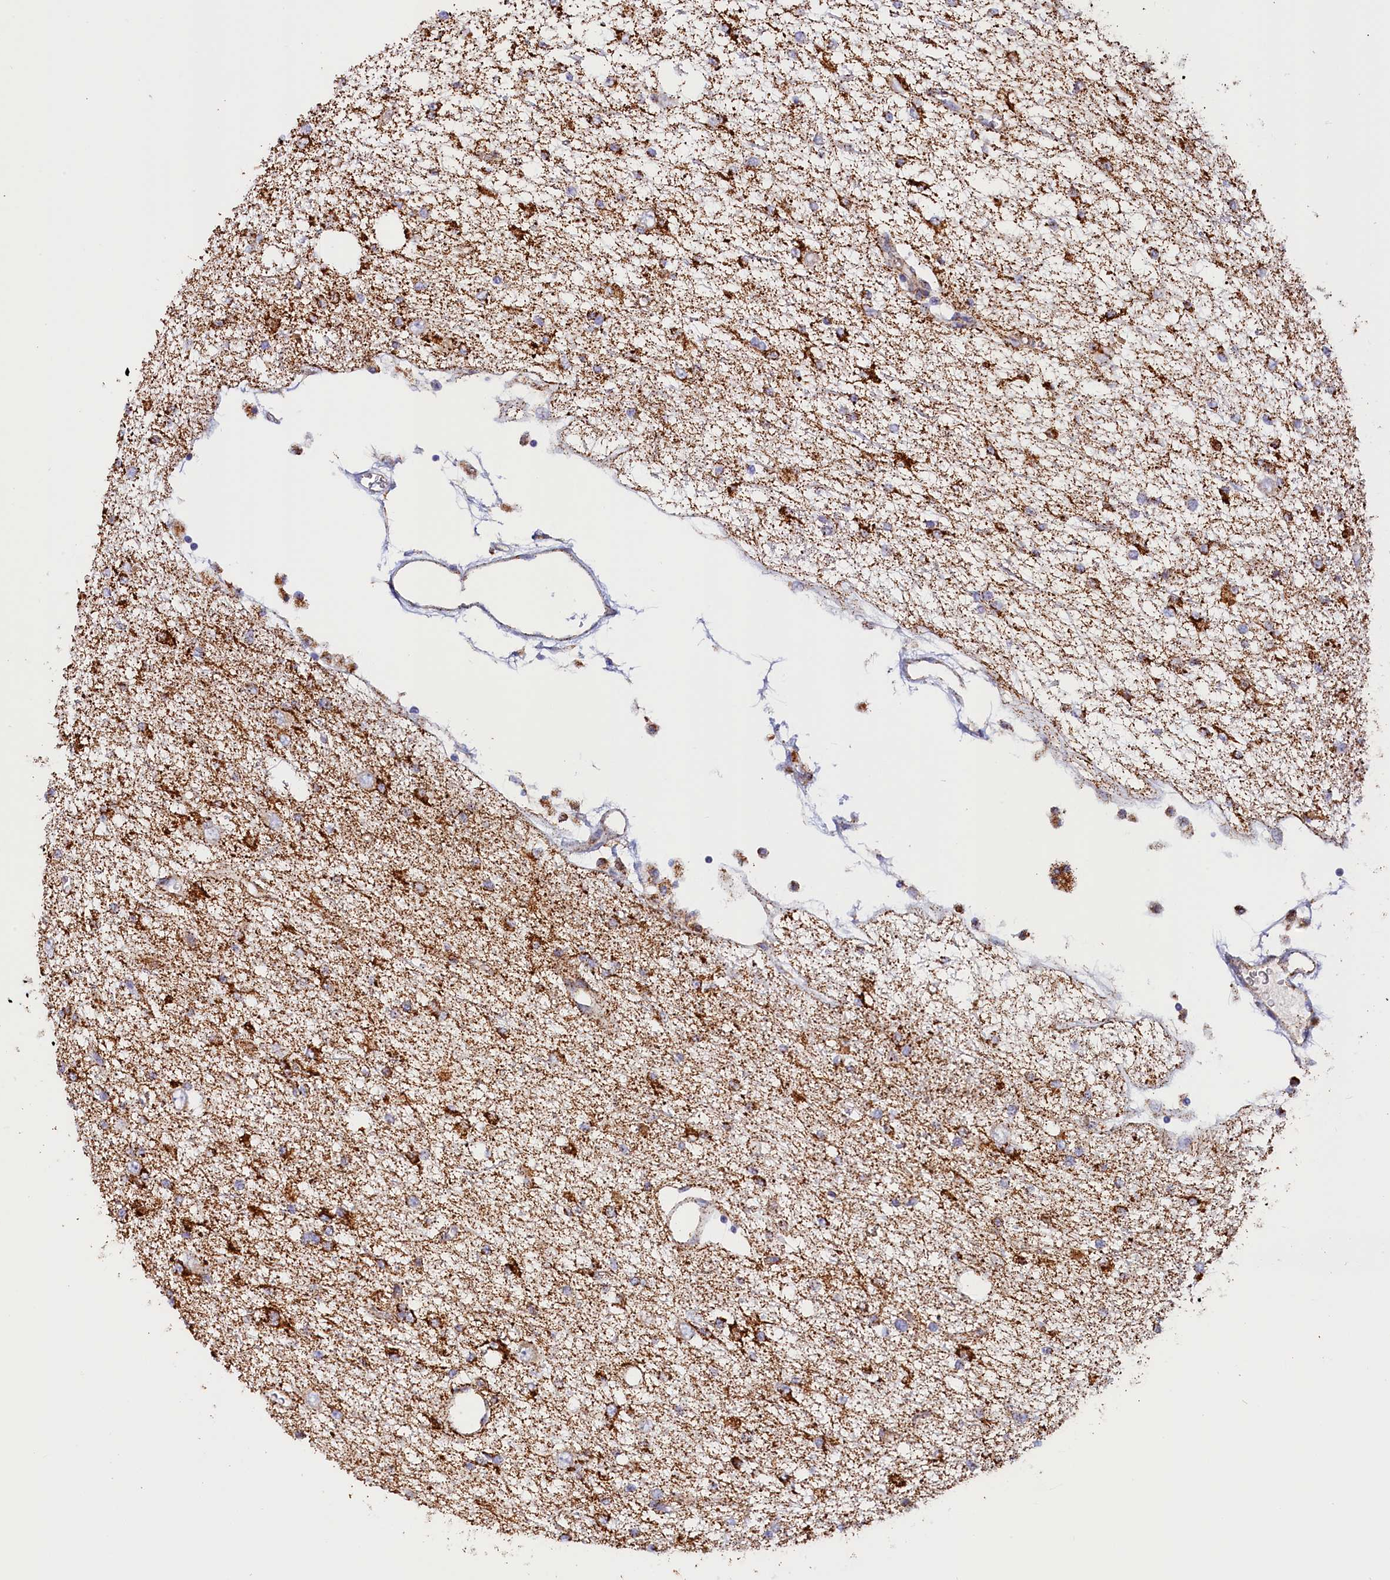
{"staining": {"intensity": "strong", "quantity": ">75%", "location": "cytoplasmic/membranous"}, "tissue": "glioma", "cell_type": "Tumor cells", "image_type": "cancer", "snomed": [{"axis": "morphology", "description": "Glioma, malignant, Low grade"}, {"axis": "topography", "description": "Brain"}], "caption": "This is a photomicrograph of immunohistochemistry staining of low-grade glioma (malignant), which shows strong staining in the cytoplasmic/membranous of tumor cells.", "gene": "AKTIP", "patient": {"sex": "male", "age": 38}}